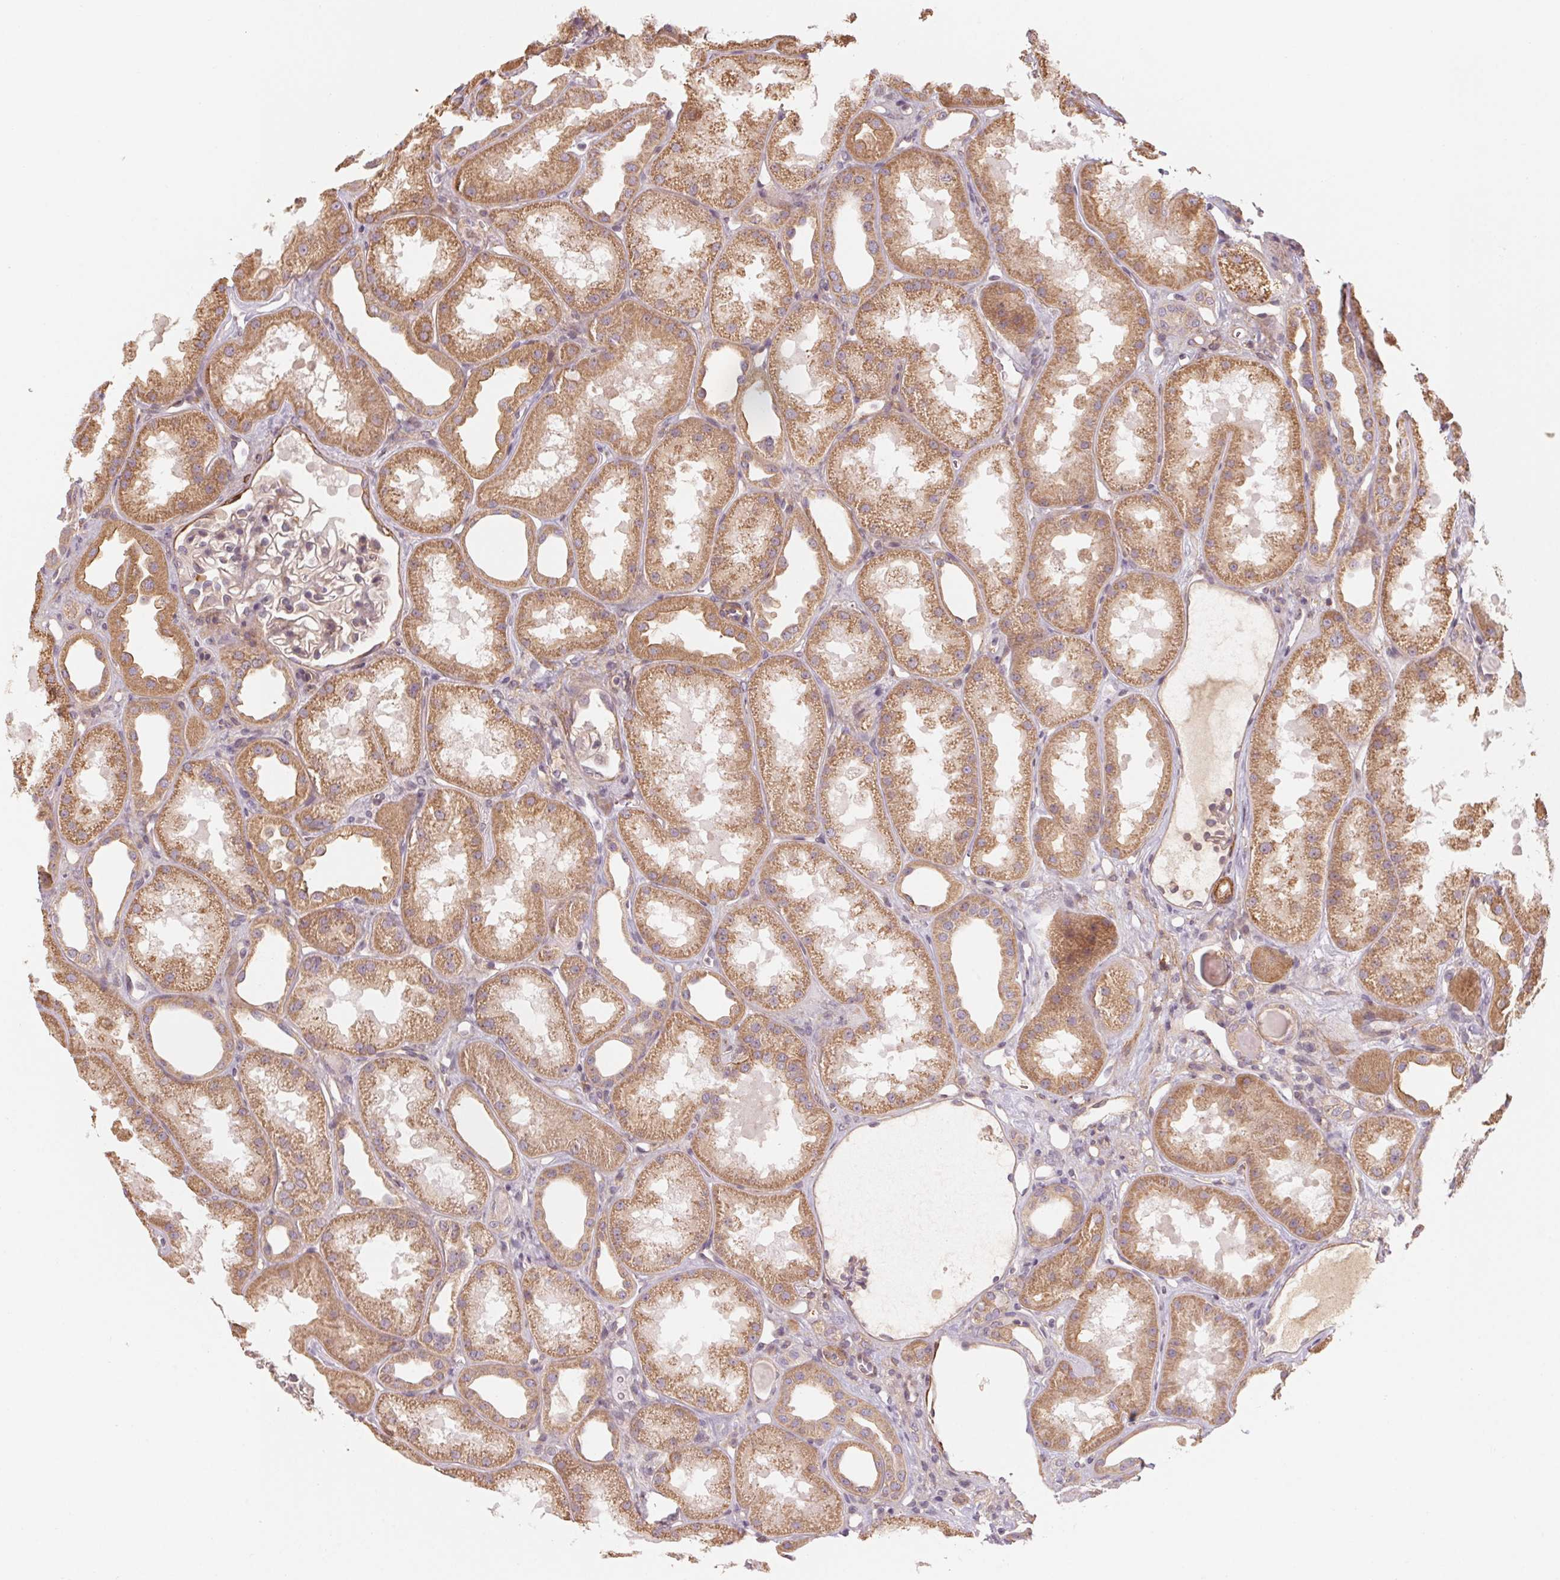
{"staining": {"intensity": "weak", "quantity": "25%-75%", "location": "cytoplasmic/membranous"}, "tissue": "kidney", "cell_type": "Cells in glomeruli", "image_type": "normal", "snomed": [{"axis": "morphology", "description": "Normal tissue, NOS"}, {"axis": "topography", "description": "Kidney"}], "caption": "Protein expression analysis of normal kidney demonstrates weak cytoplasmic/membranous staining in about 25%-75% of cells in glomeruli.", "gene": "CCDC112", "patient": {"sex": "male", "age": 61}}